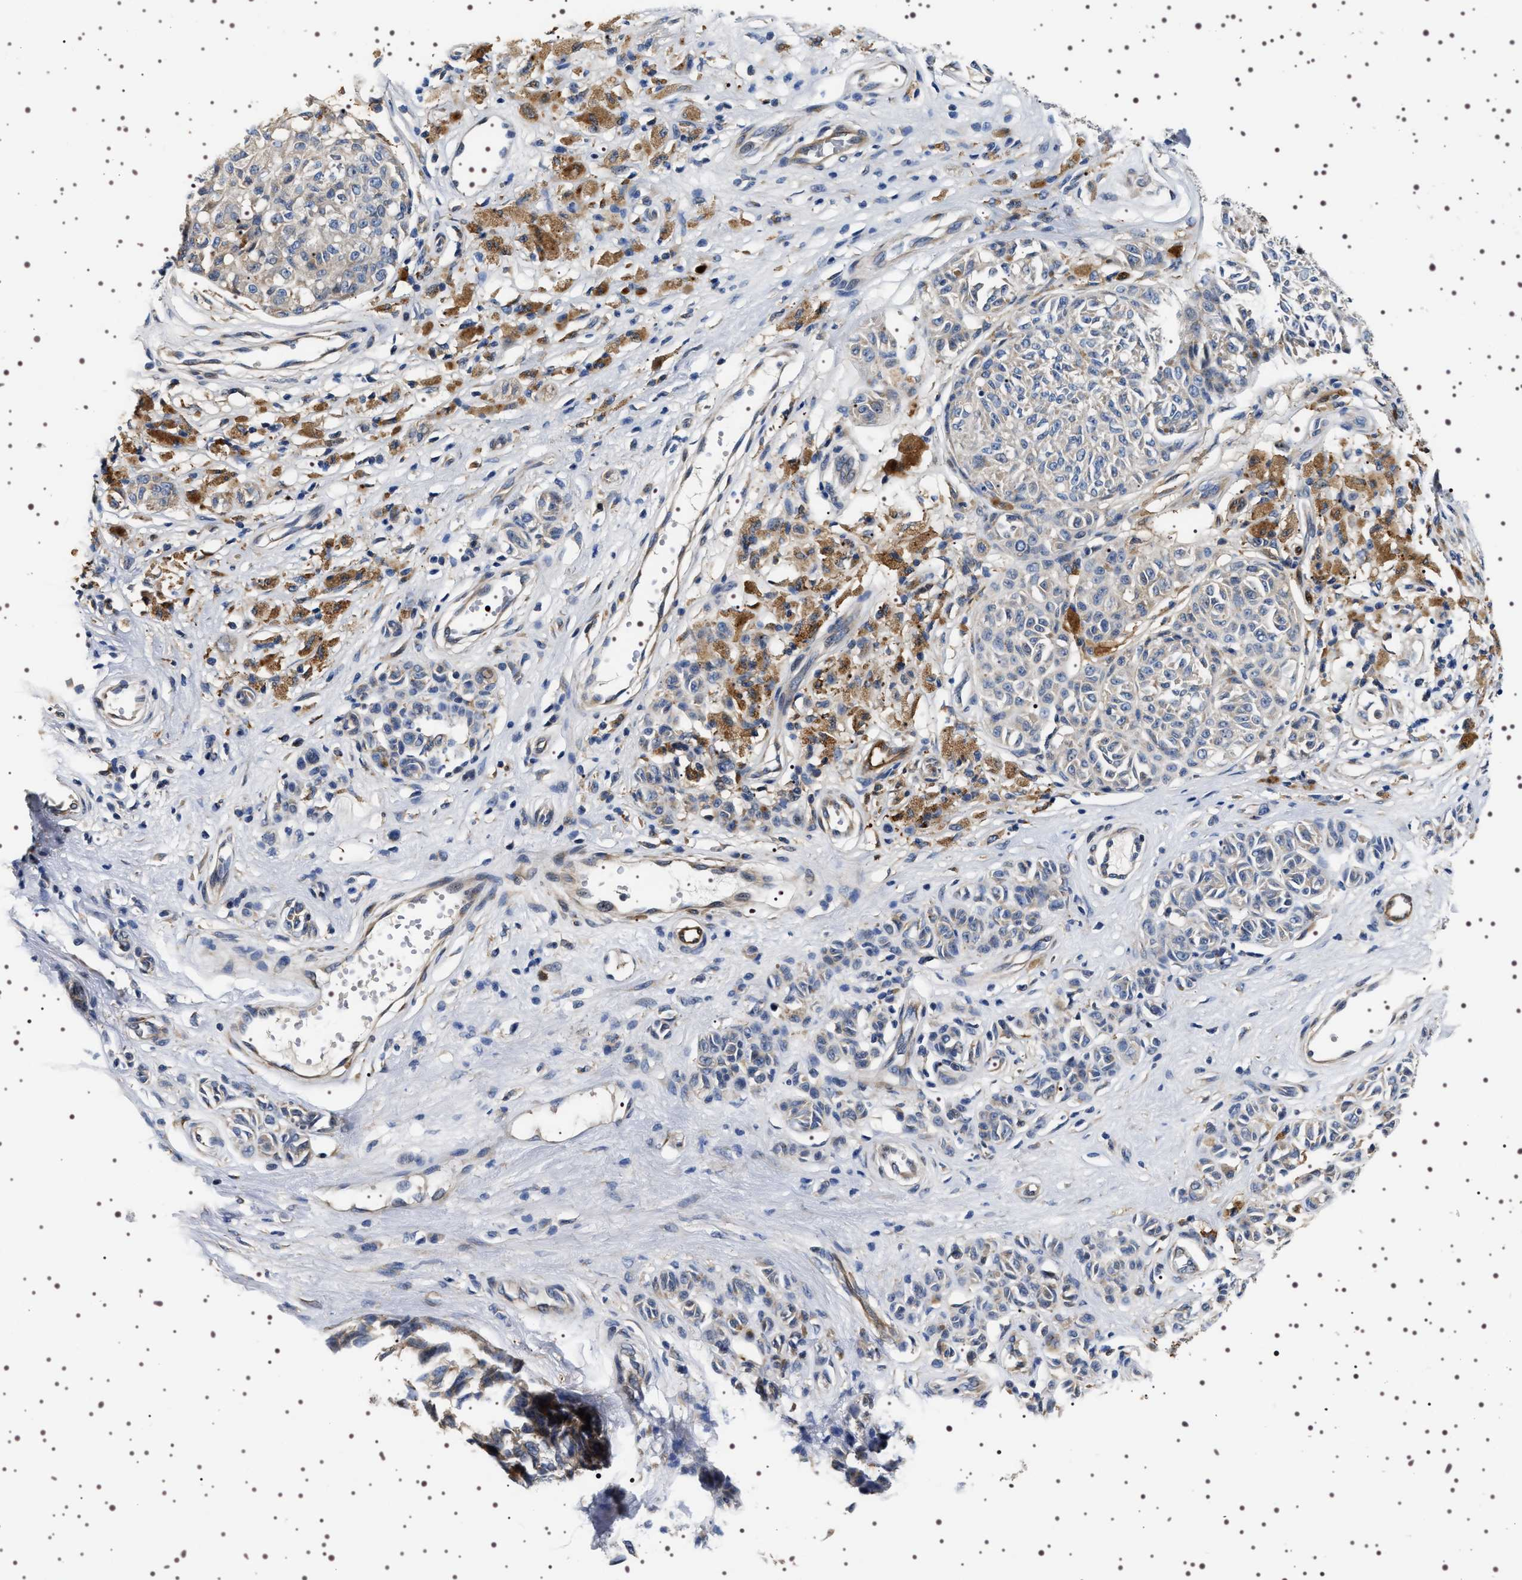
{"staining": {"intensity": "weak", "quantity": "<25%", "location": "cytoplasmic/membranous"}, "tissue": "melanoma", "cell_type": "Tumor cells", "image_type": "cancer", "snomed": [{"axis": "morphology", "description": "Malignant melanoma, NOS"}, {"axis": "topography", "description": "Skin"}], "caption": "Tumor cells are negative for brown protein staining in melanoma.", "gene": "ALPL", "patient": {"sex": "female", "age": 64}}